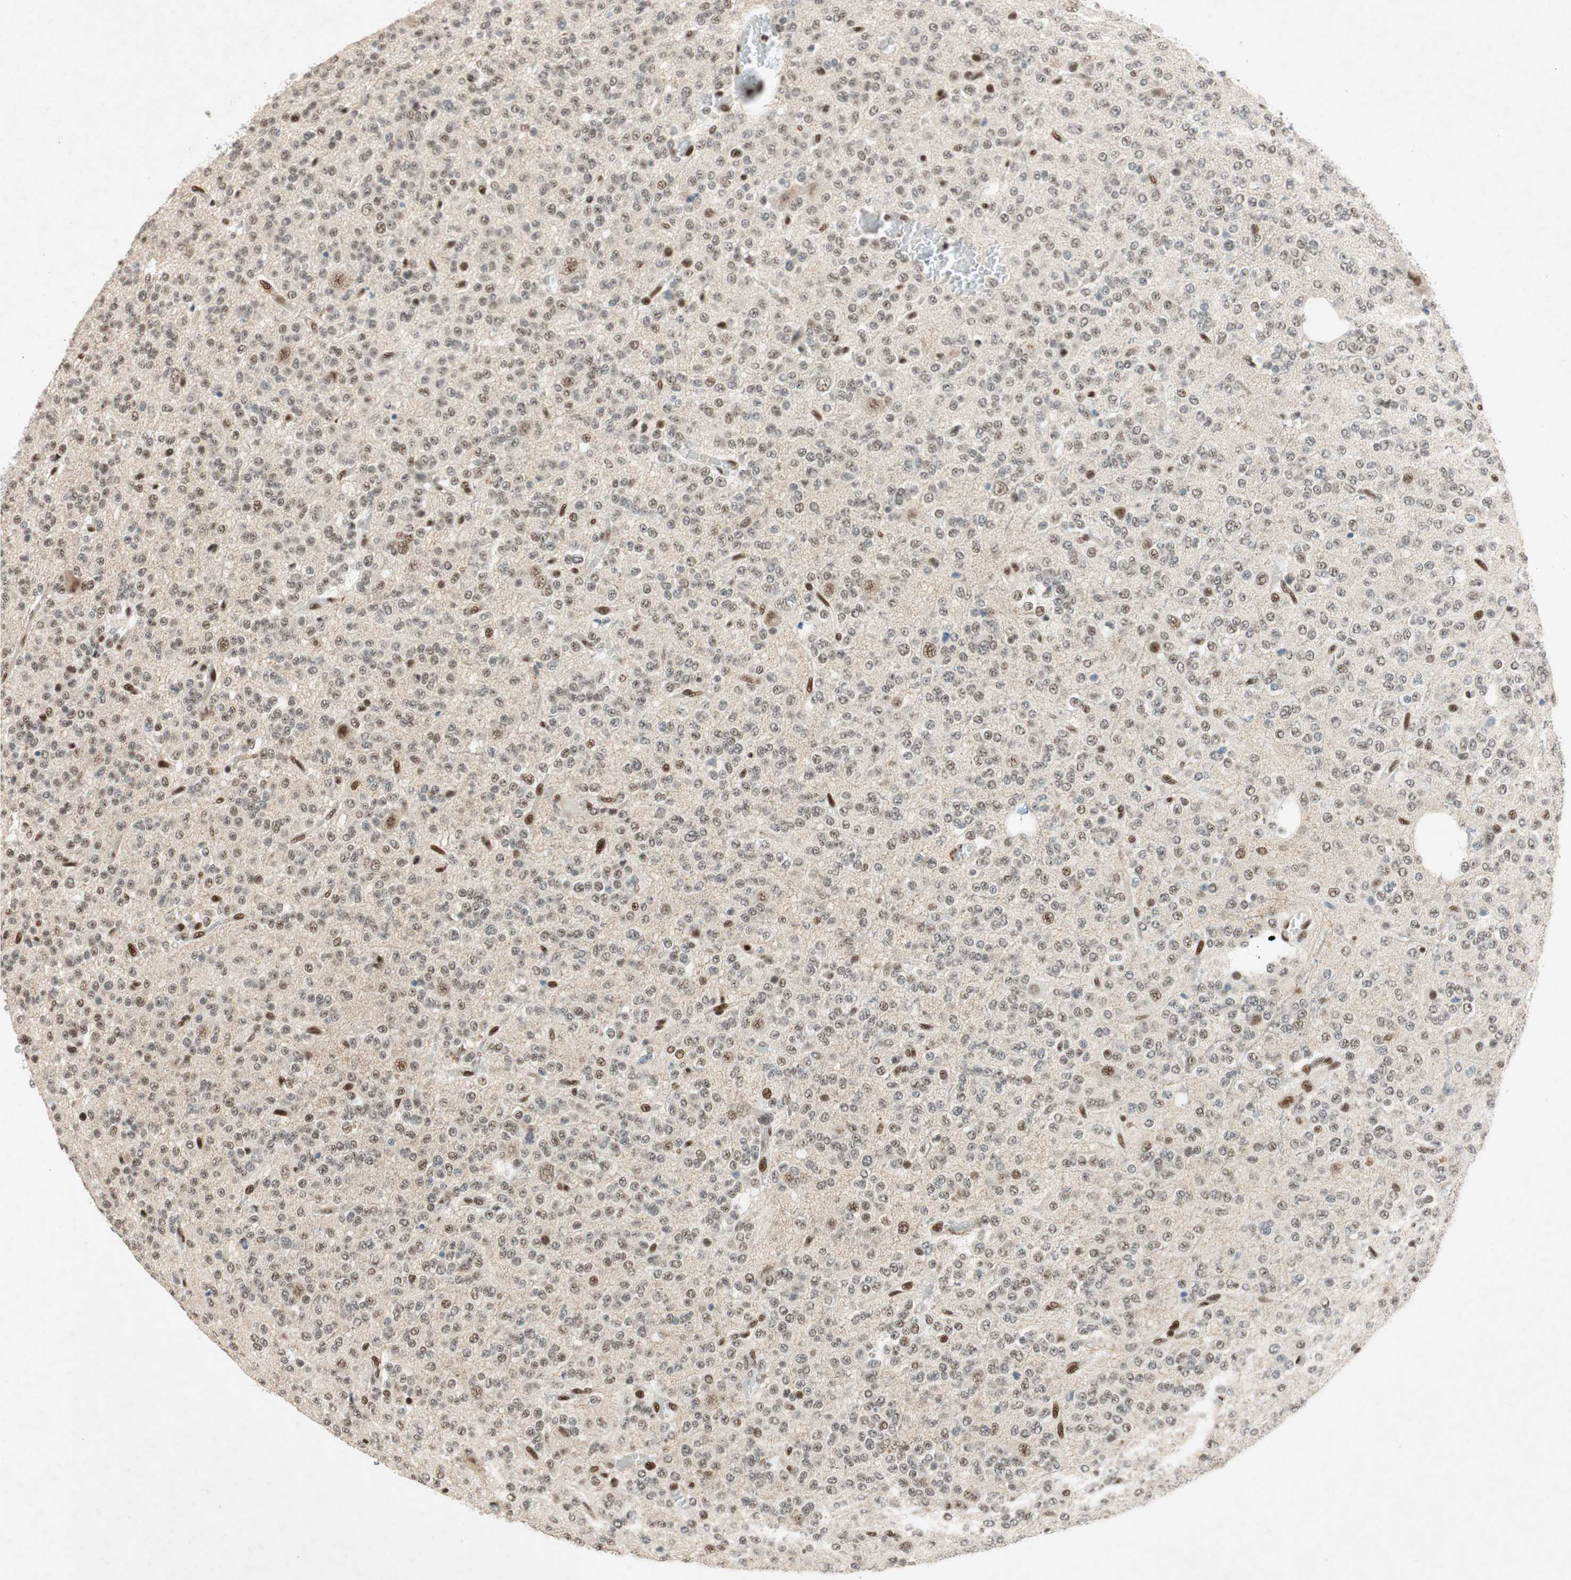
{"staining": {"intensity": "weak", "quantity": ">75%", "location": "nuclear"}, "tissue": "glioma", "cell_type": "Tumor cells", "image_type": "cancer", "snomed": [{"axis": "morphology", "description": "Glioma, malignant, Low grade"}, {"axis": "topography", "description": "Brain"}], "caption": "A brown stain shows weak nuclear expression of a protein in human malignant glioma (low-grade) tumor cells.", "gene": "NCBP3", "patient": {"sex": "male", "age": 38}}